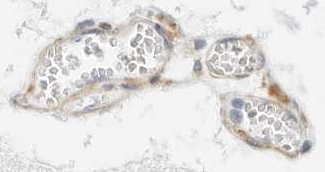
{"staining": {"intensity": "moderate", "quantity": "<25%", "location": "cytoplasmic/membranous"}, "tissue": "hippocampus", "cell_type": "Glial cells", "image_type": "normal", "snomed": [{"axis": "morphology", "description": "Normal tissue, NOS"}, {"axis": "topography", "description": "Hippocampus"}], "caption": "Brown immunohistochemical staining in unremarkable human hippocampus shows moderate cytoplasmic/membranous expression in approximately <25% of glial cells. The protein is stained brown, and the nuclei are stained in blue (DAB IHC with brightfield microscopy, high magnification).", "gene": "PKDCC", "patient": {"sex": "male", "age": 70}}